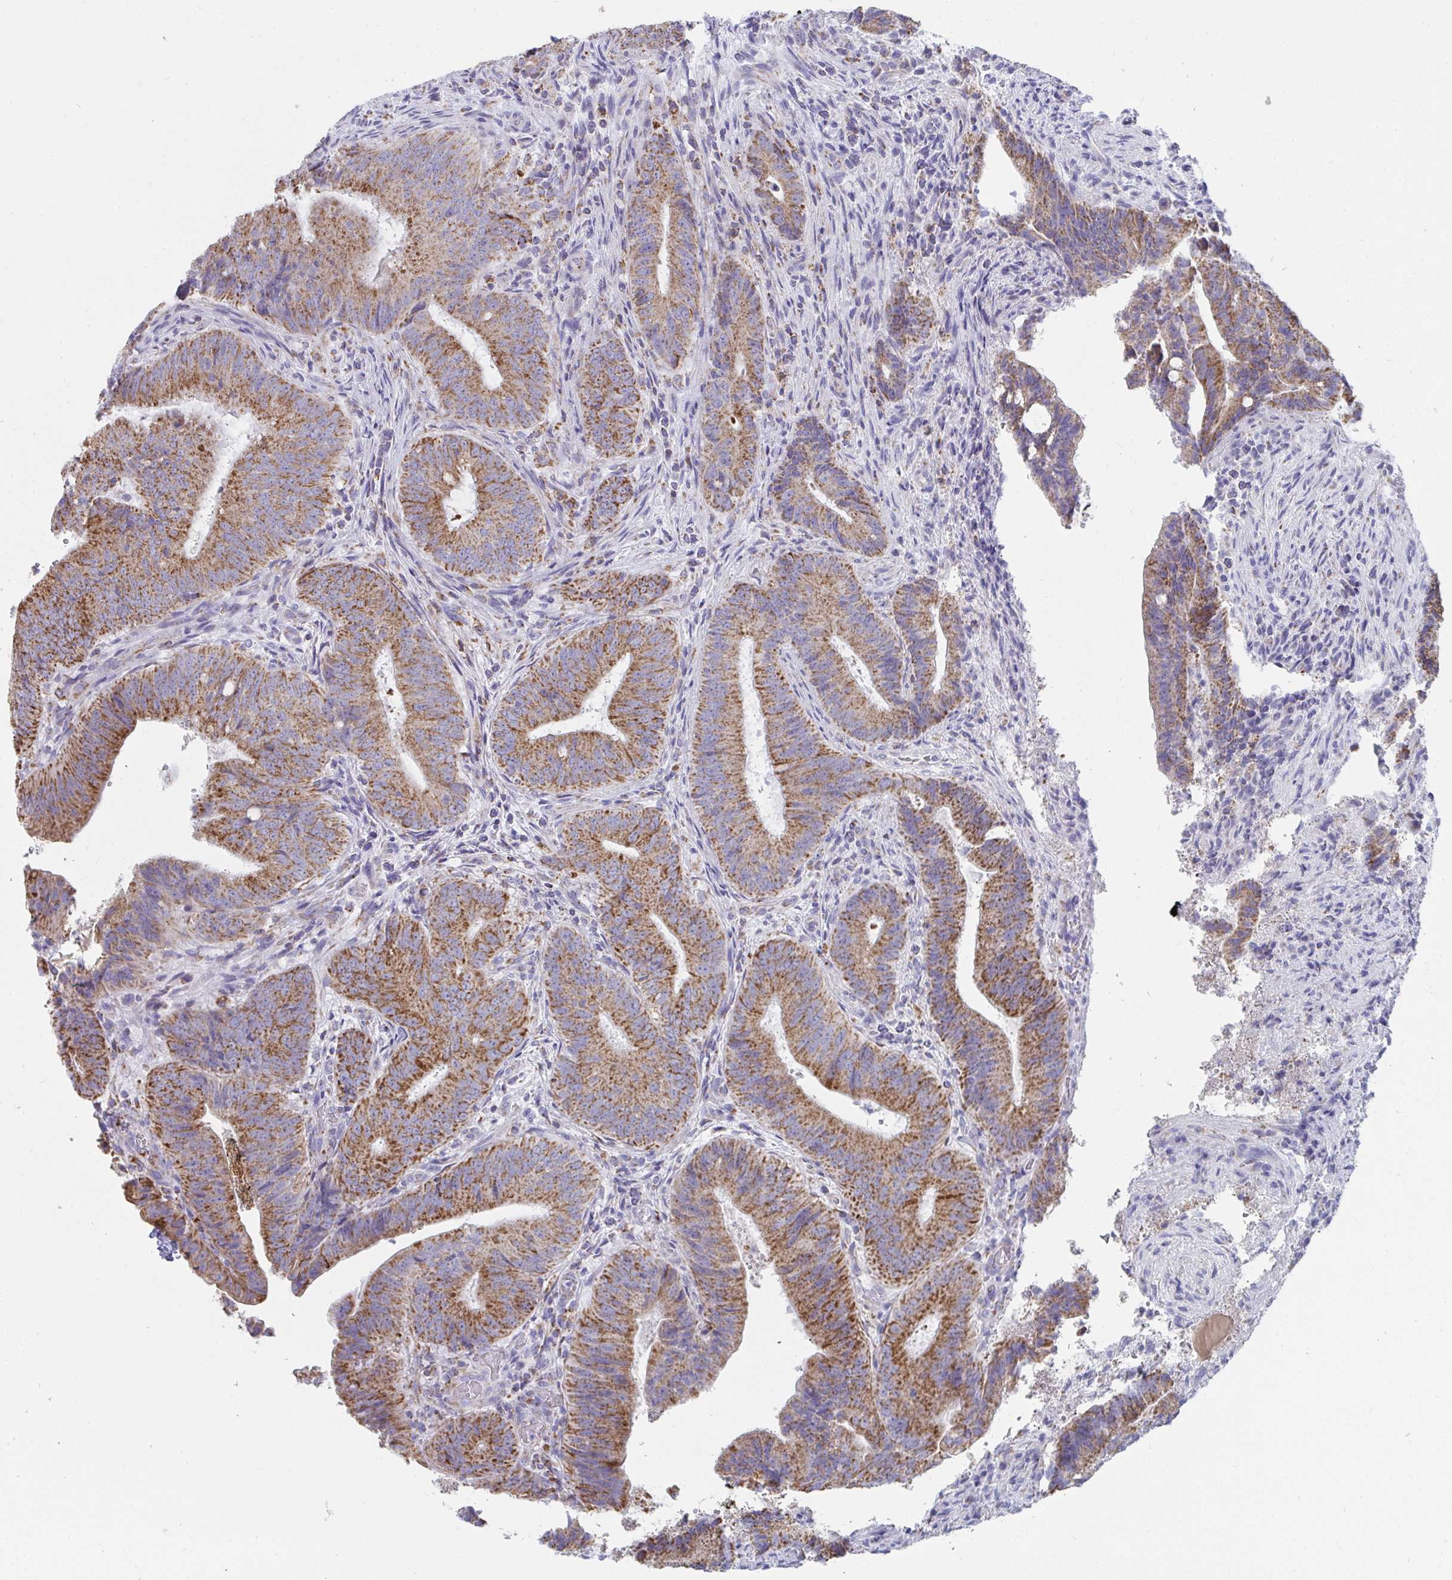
{"staining": {"intensity": "moderate", "quantity": ">75%", "location": "cytoplasmic/membranous"}, "tissue": "colorectal cancer", "cell_type": "Tumor cells", "image_type": "cancer", "snomed": [{"axis": "morphology", "description": "Adenocarcinoma, NOS"}, {"axis": "topography", "description": "Colon"}], "caption": "This histopathology image shows colorectal adenocarcinoma stained with immunohistochemistry (IHC) to label a protein in brown. The cytoplasmic/membranous of tumor cells show moderate positivity for the protein. Nuclei are counter-stained blue.", "gene": "AIFM1", "patient": {"sex": "female", "age": 43}}